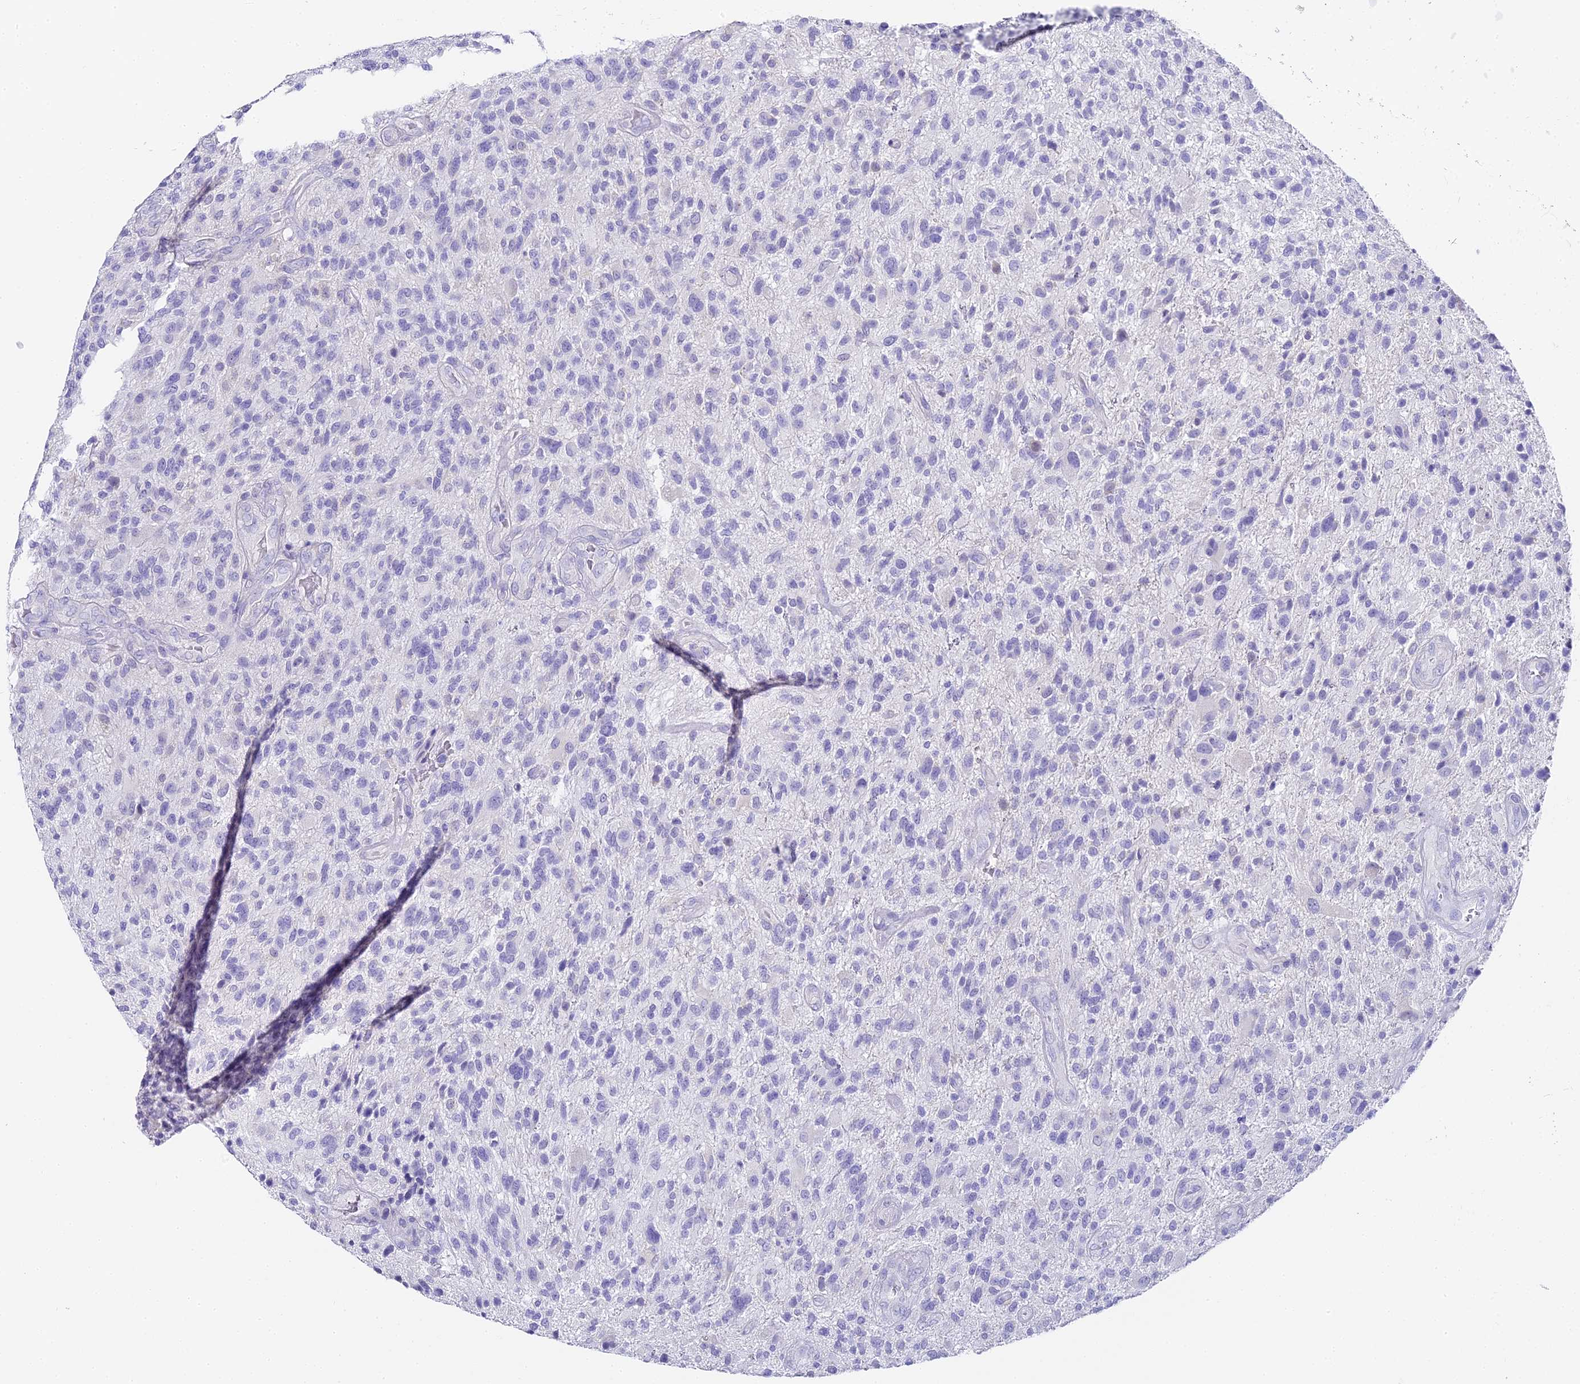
{"staining": {"intensity": "negative", "quantity": "none", "location": "none"}, "tissue": "glioma", "cell_type": "Tumor cells", "image_type": "cancer", "snomed": [{"axis": "morphology", "description": "Glioma, malignant, High grade"}, {"axis": "topography", "description": "Brain"}], "caption": "Immunohistochemistry (IHC) of malignant high-grade glioma demonstrates no staining in tumor cells. (Immunohistochemistry, brightfield microscopy, high magnification).", "gene": "ABHD14A-ACY1", "patient": {"sex": "male", "age": 47}}